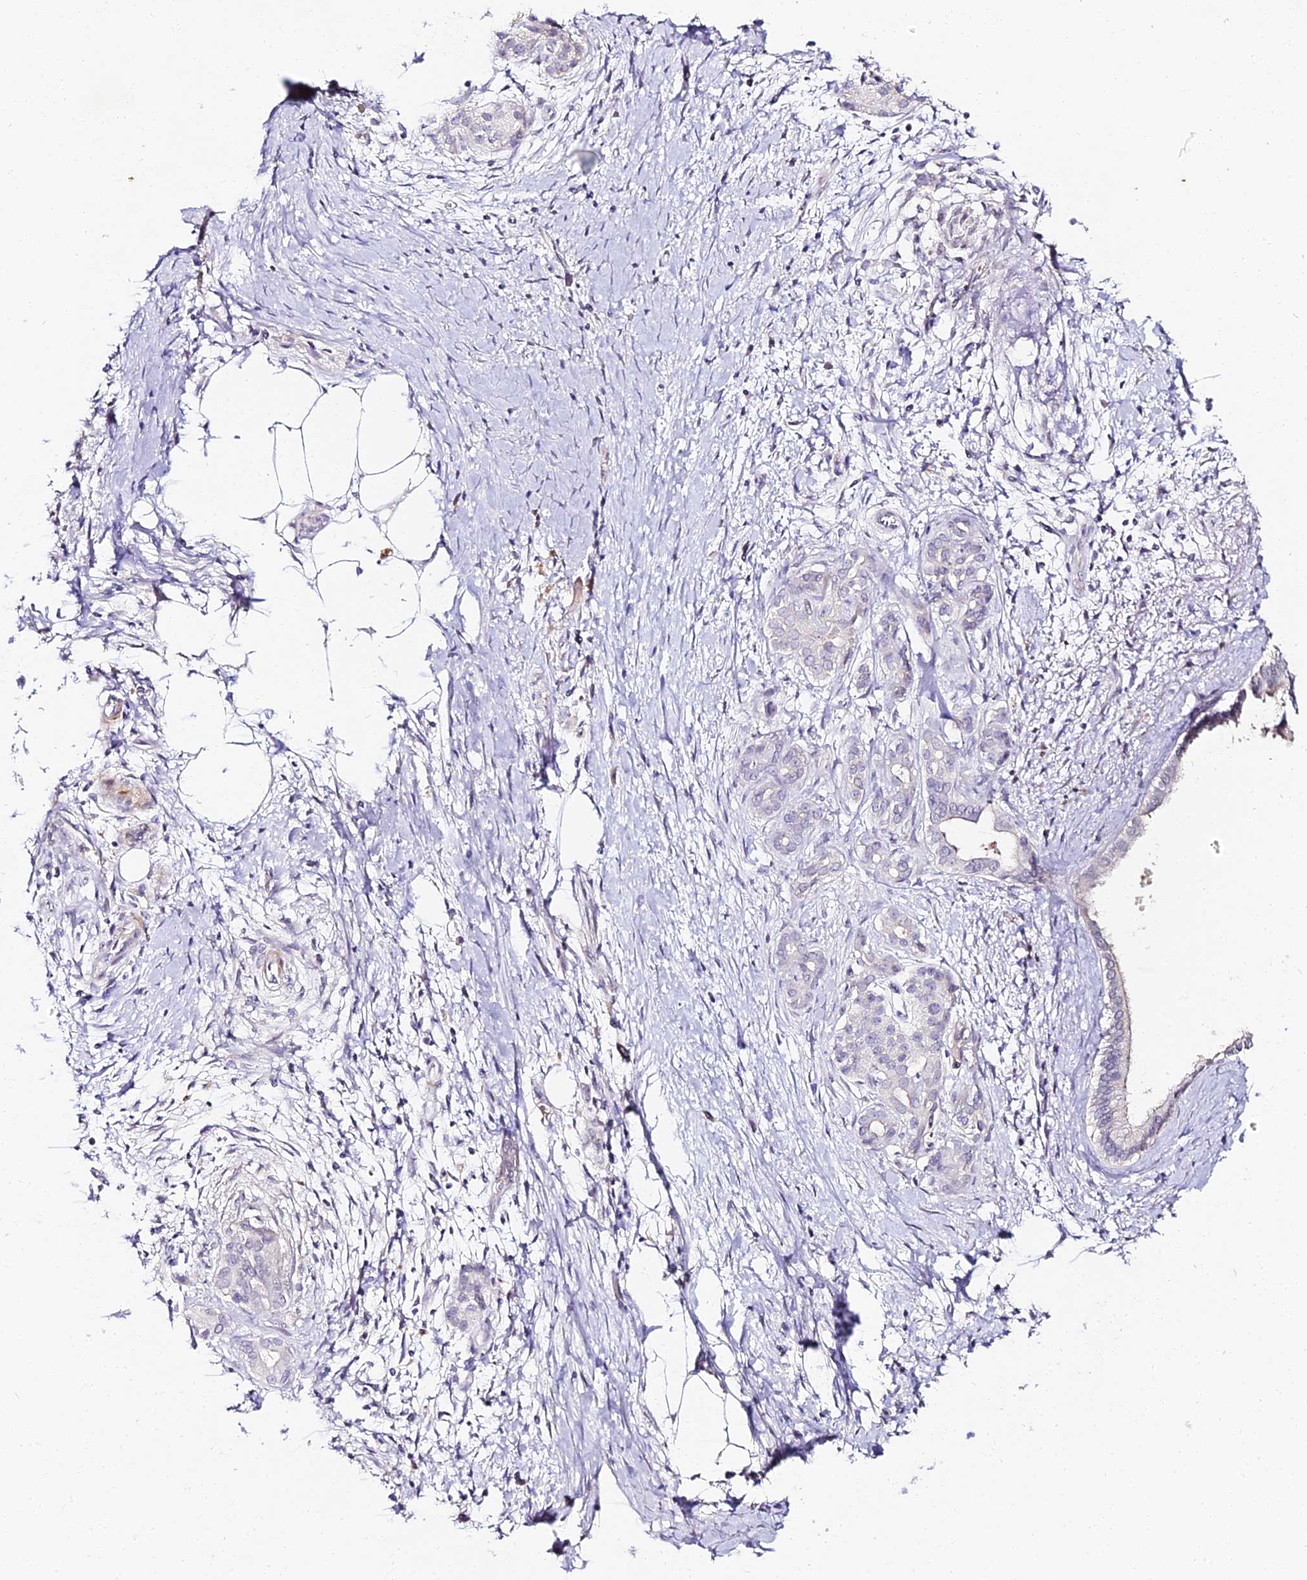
{"staining": {"intensity": "negative", "quantity": "none", "location": "none"}, "tissue": "pancreatic cancer", "cell_type": "Tumor cells", "image_type": "cancer", "snomed": [{"axis": "morphology", "description": "Adenocarcinoma, NOS"}, {"axis": "topography", "description": "Pancreas"}], "caption": "Tumor cells show no significant protein expression in pancreatic cancer.", "gene": "ALPG", "patient": {"sex": "male", "age": 58}}